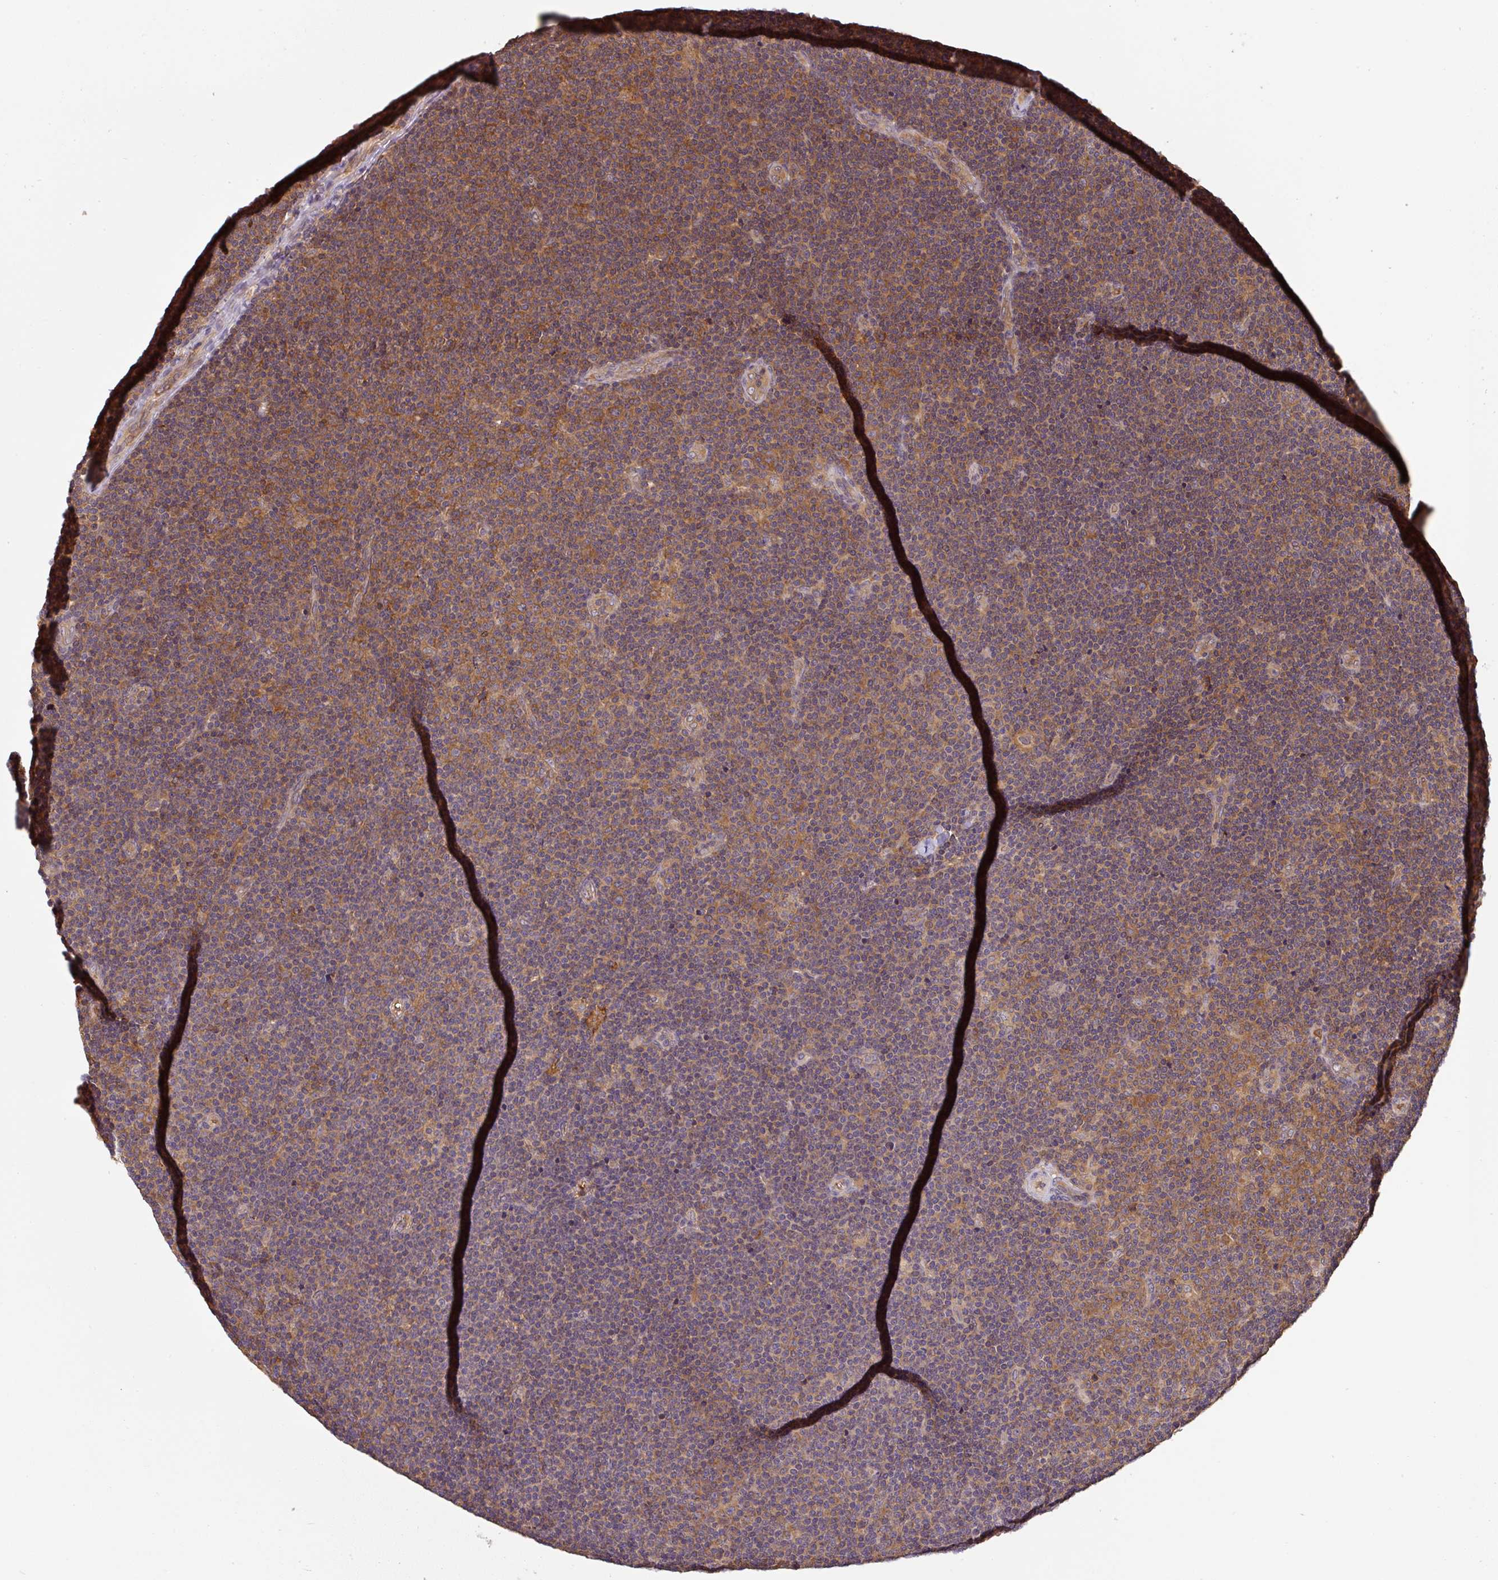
{"staining": {"intensity": "moderate", "quantity": "25%-75%", "location": "cytoplasmic/membranous"}, "tissue": "lymphoma", "cell_type": "Tumor cells", "image_type": "cancer", "snomed": [{"axis": "morphology", "description": "Malignant lymphoma, non-Hodgkin's type, Low grade"}, {"axis": "topography", "description": "Lymph node"}], "caption": "Protein expression analysis of human lymphoma reveals moderate cytoplasmic/membranous expression in approximately 25%-75% of tumor cells.", "gene": "ST13", "patient": {"sex": "male", "age": 48}}